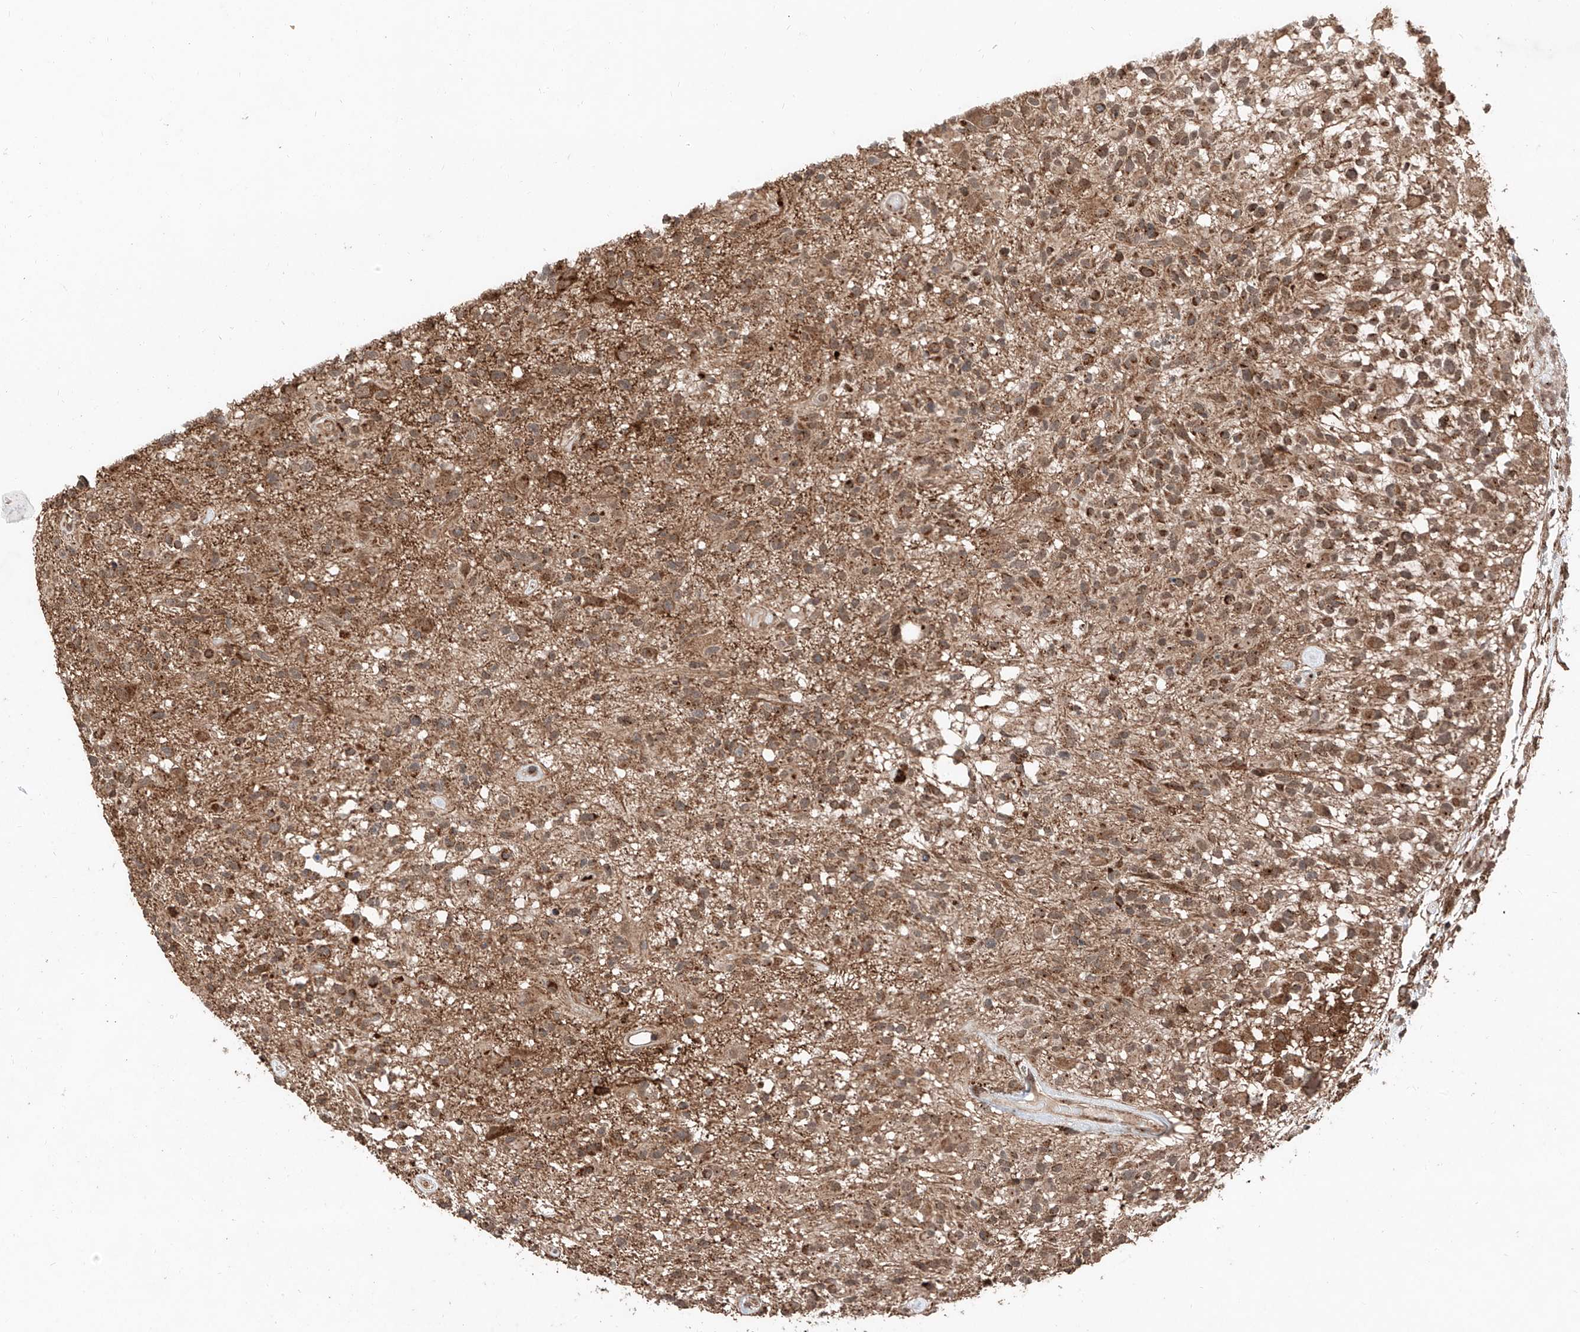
{"staining": {"intensity": "moderate", "quantity": "25%-75%", "location": "cytoplasmic/membranous"}, "tissue": "glioma", "cell_type": "Tumor cells", "image_type": "cancer", "snomed": [{"axis": "morphology", "description": "Glioma, malignant, High grade"}, {"axis": "morphology", "description": "Glioblastoma, NOS"}, {"axis": "topography", "description": "Brain"}], "caption": "Protein expression analysis of human malignant glioma (high-grade) reveals moderate cytoplasmic/membranous expression in about 25%-75% of tumor cells.", "gene": "ZSCAN29", "patient": {"sex": "male", "age": 60}}